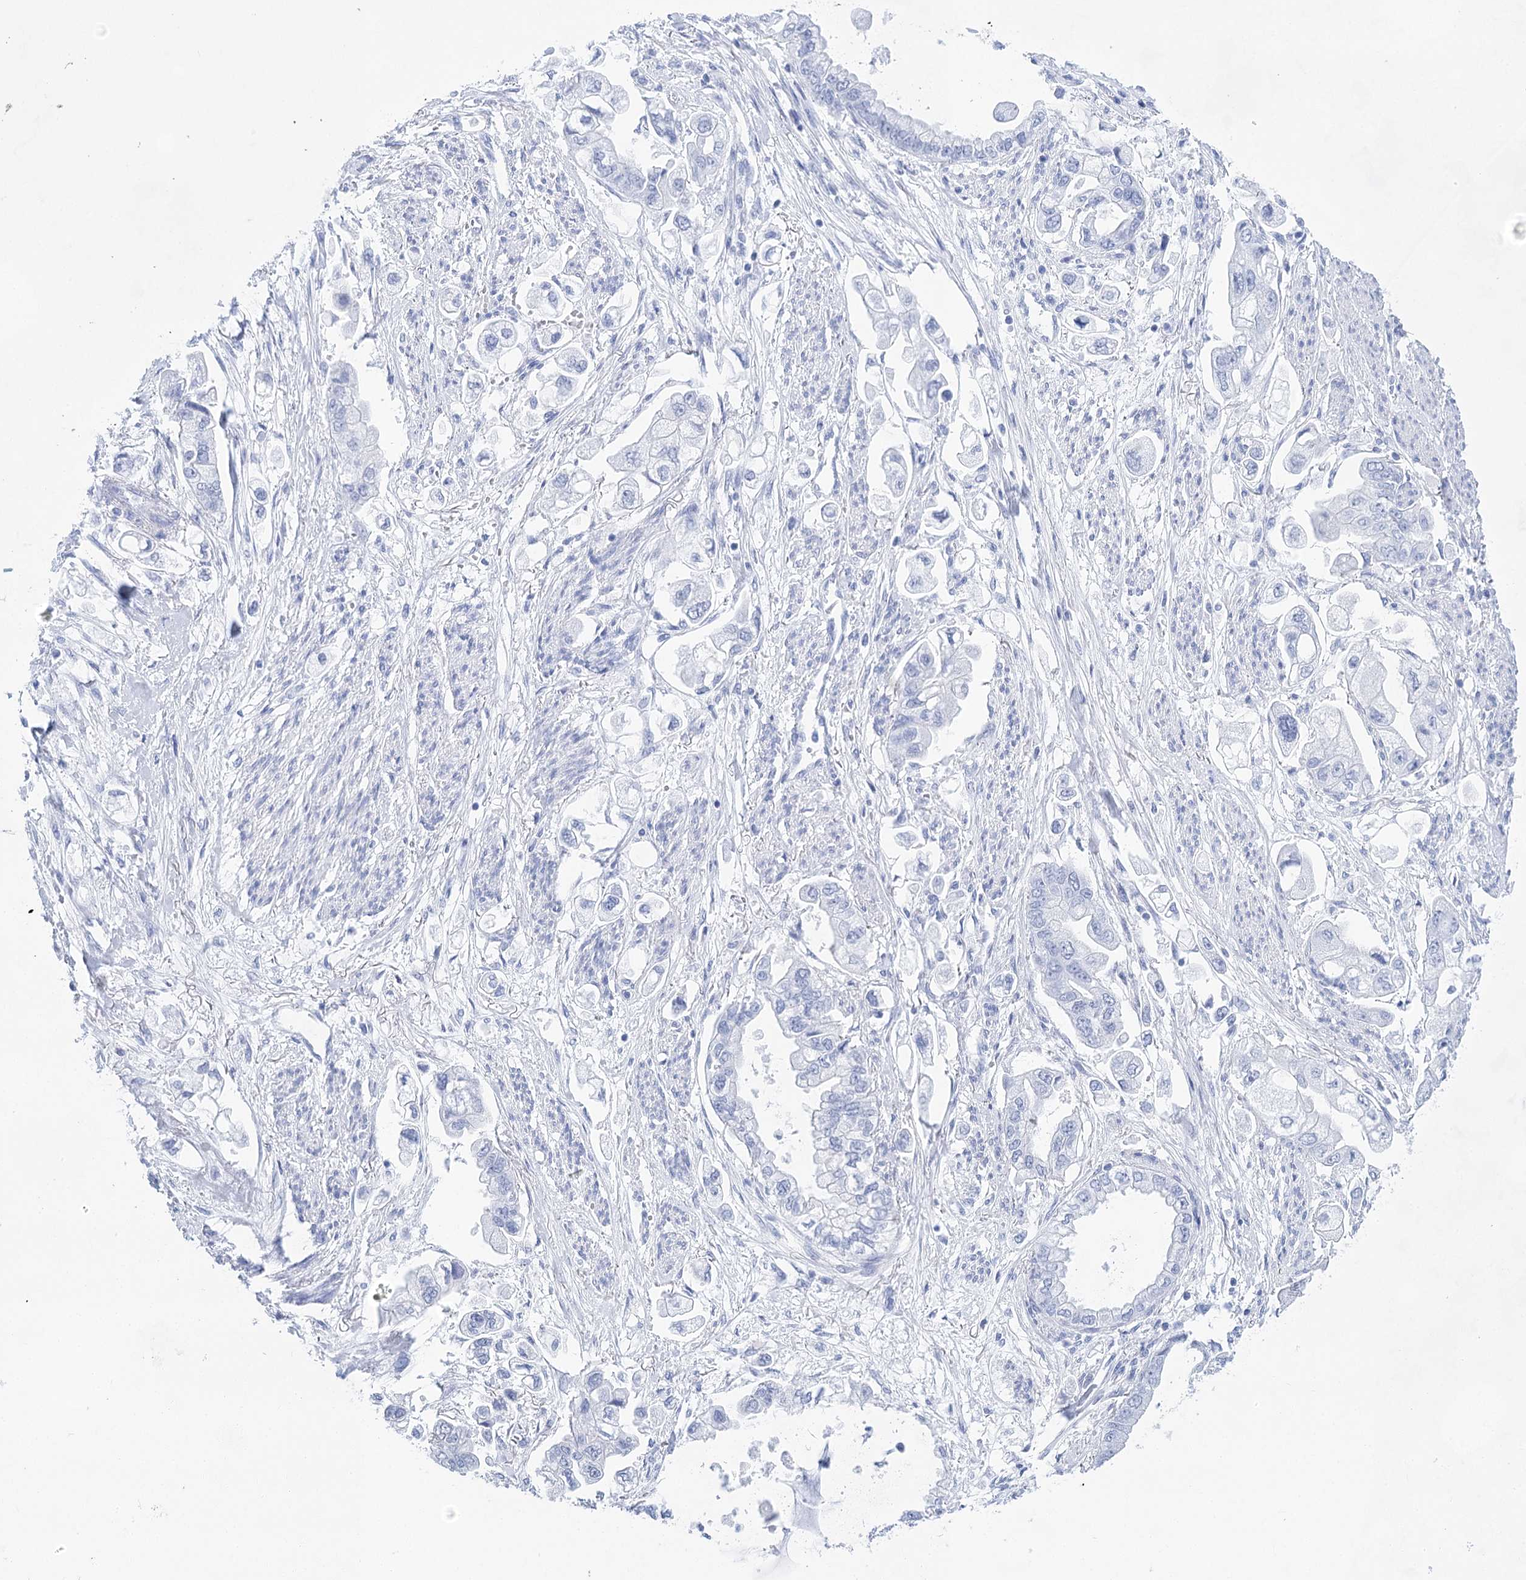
{"staining": {"intensity": "negative", "quantity": "none", "location": "none"}, "tissue": "stomach cancer", "cell_type": "Tumor cells", "image_type": "cancer", "snomed": [{"axis": "morphology", "description": "Adenocarcinoma, NOS"}, {"axis": "topography", "description": "Stomach"}], "caption": "Immunohistochemical staining of human stomach adenocarcinoma exhibits no significant positivity in tumor cells. (DAB (3,3'-diaminobenzidine) IHC visualized using brightfield microscopy, high magnification).", "gene": "LALBA", "patient": {"sex": "male", "age": 62}}